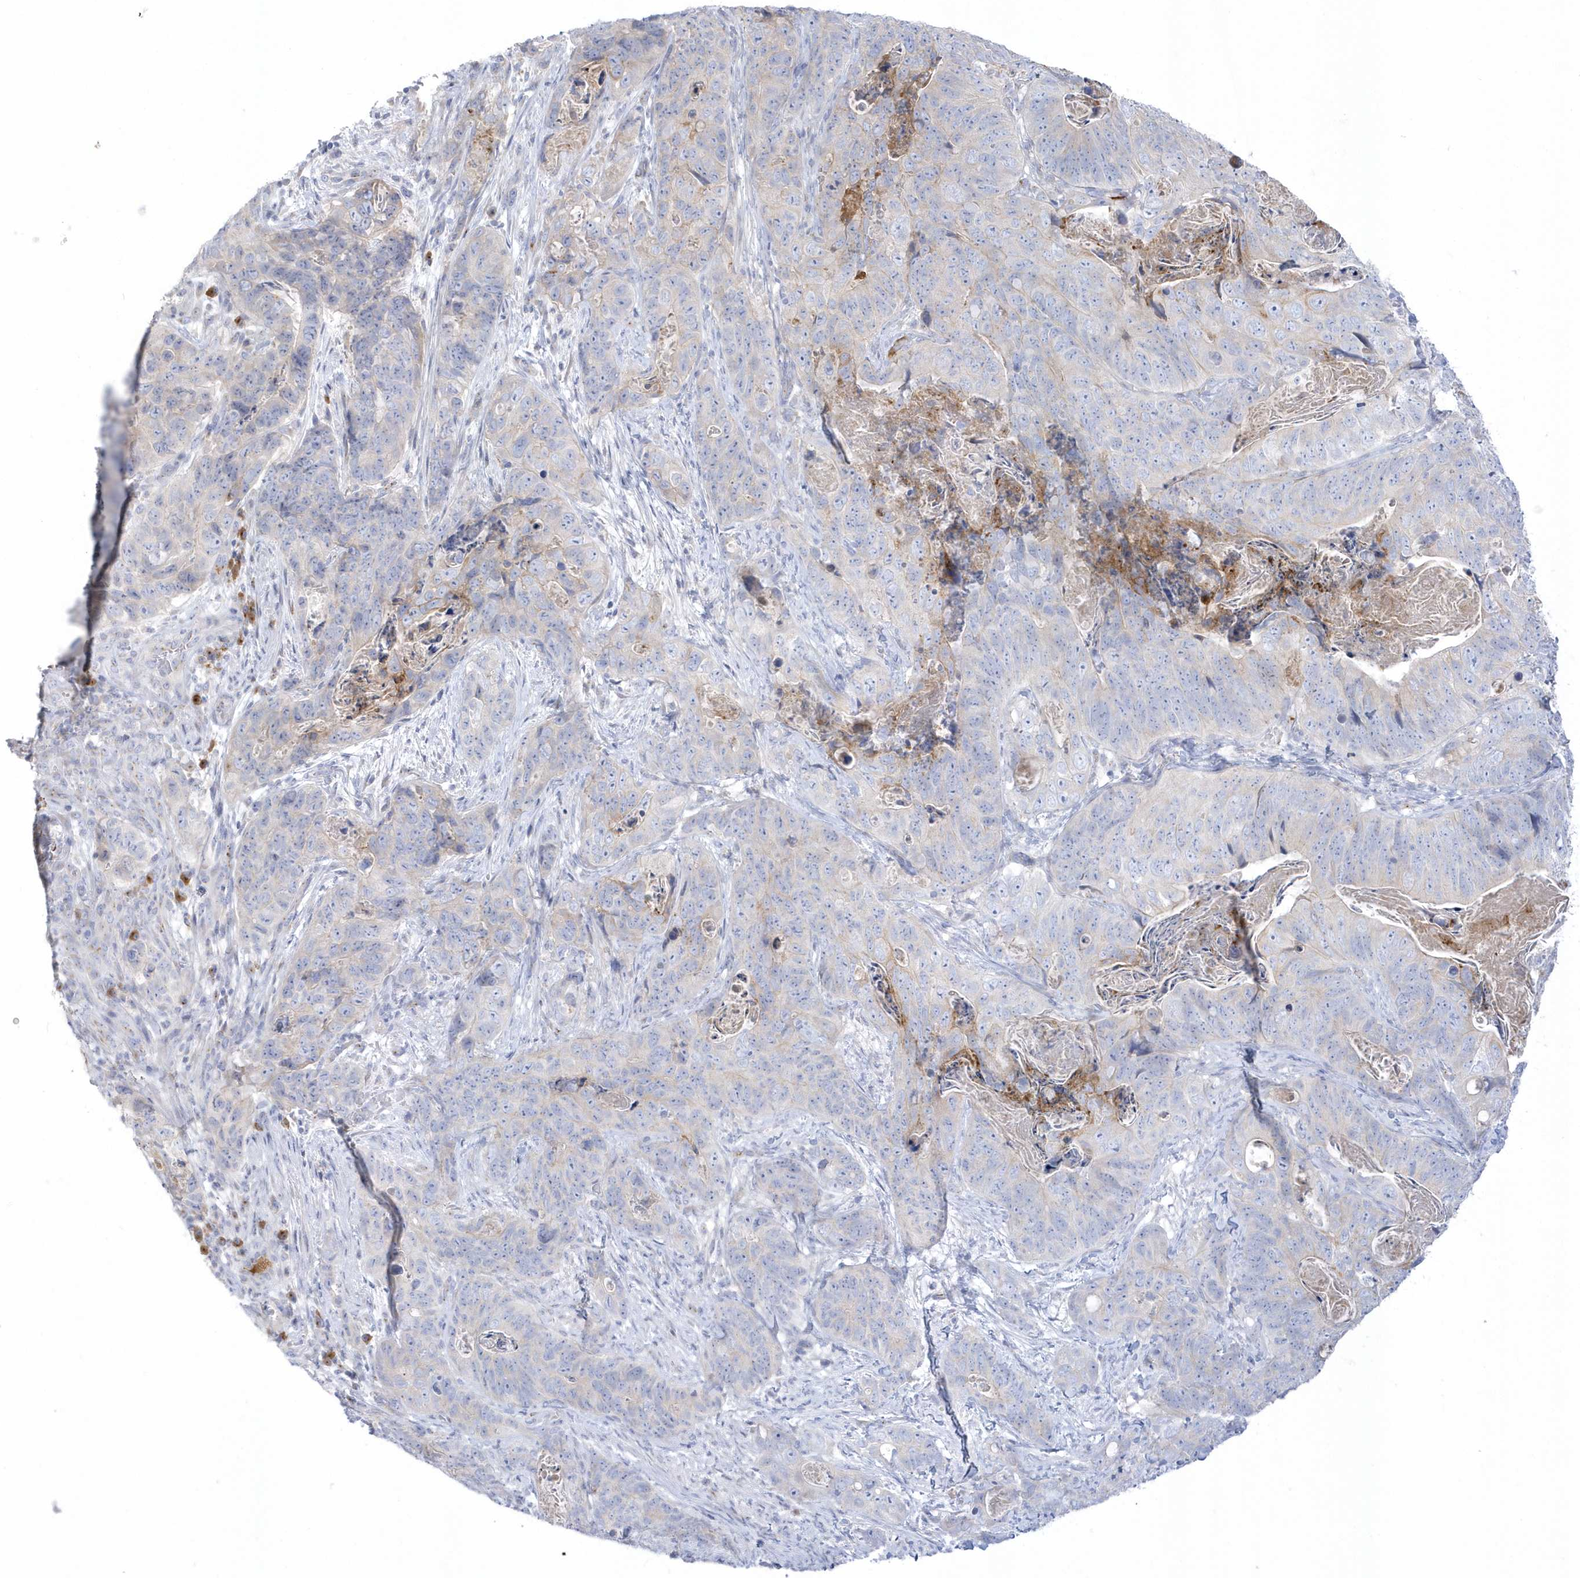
{"staining": {"intensity": "weak", "quantity": "<25%", "location": "cytoplasmic/membranous"}, "tissue": "stomach cancer", "cell_type": "Tumor cells", "image_type": "cancer", "snomed": [{"axis": "morphology", "description": "Normal tissue, NOS"}, {"axis": "morphology", "description": "Adenocarcinoma, NOS"}, {"axis": "topography", "description": "Stomach"}], "caption": "The histopathology image demonstrates no significant expression in tumor cells of stomach adenocarcinoma. (DAB (3,3'-diaminobenzidine) IHC with hematoxylin counter stain).", "gene": "SEMA3D", "patient": {"sex": "female", "age": 89}}